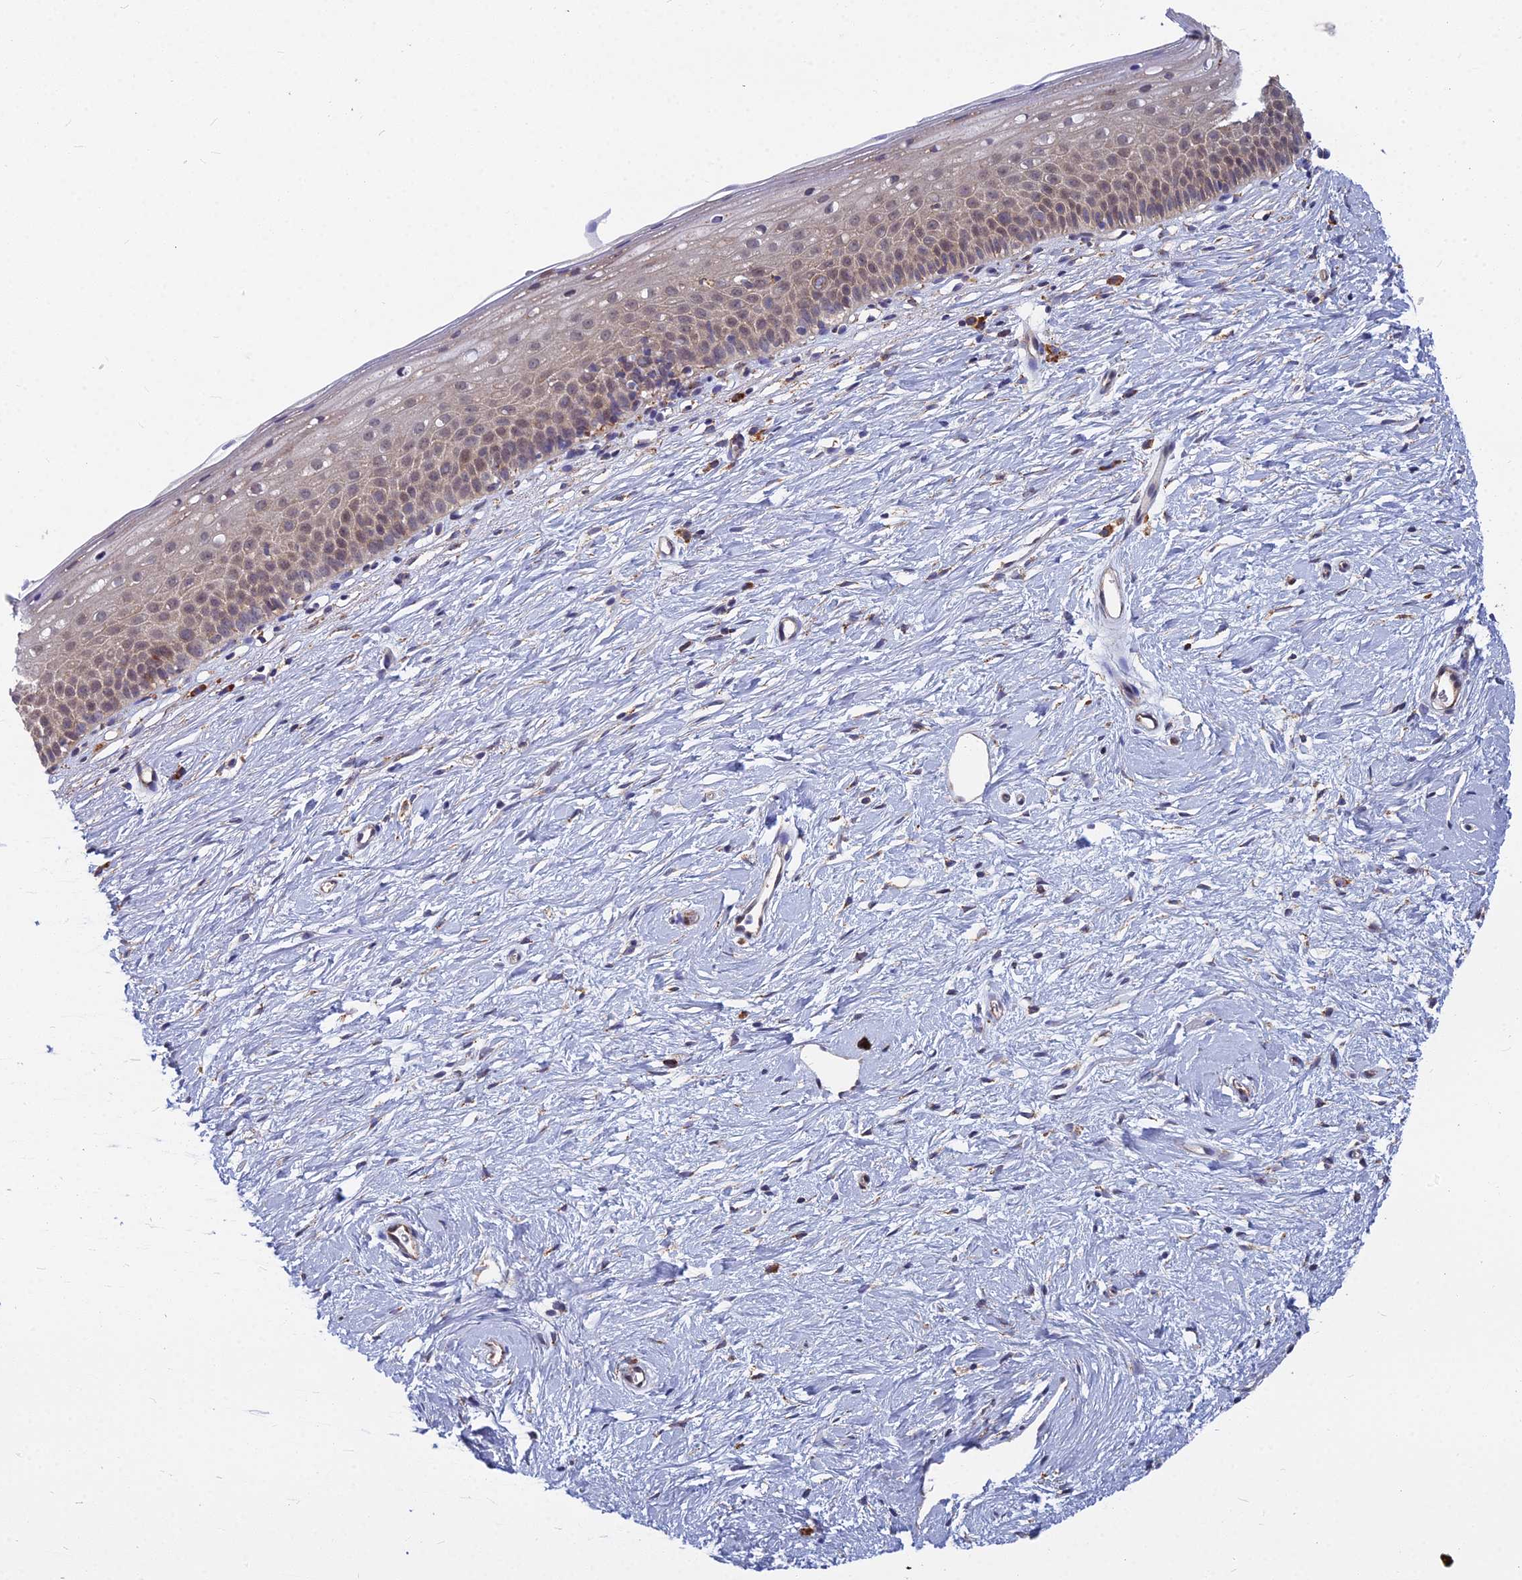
{"staining": {"intensity": "weak", "quantity": "25%-75%", "location": "cytoplasmic/membranous"}, "tissue": "cervix", "cell_type": "Squamous epithelial cells", "image_type": "normal", "snomed": [{"axis": "morphology", "description": "Normal tissue, NOS"}, {"axis": "topography", "description": "Cervix"}], "caption": "Immunohistochemistry (IHC) staining of benign cervix, which exhibits low levels of weak cytoplasmic/membranous staining in approximately 25%-75% of squamous epithelial cells indicating weak cytoplasmic/membranous protein staining. The staining was performed using DAB (brown) for protein detection and nuclei were counterstained in hematoxylin (blue).", "gene": "KIAA1143", "patient": {"sex": "female", "age": 57}}